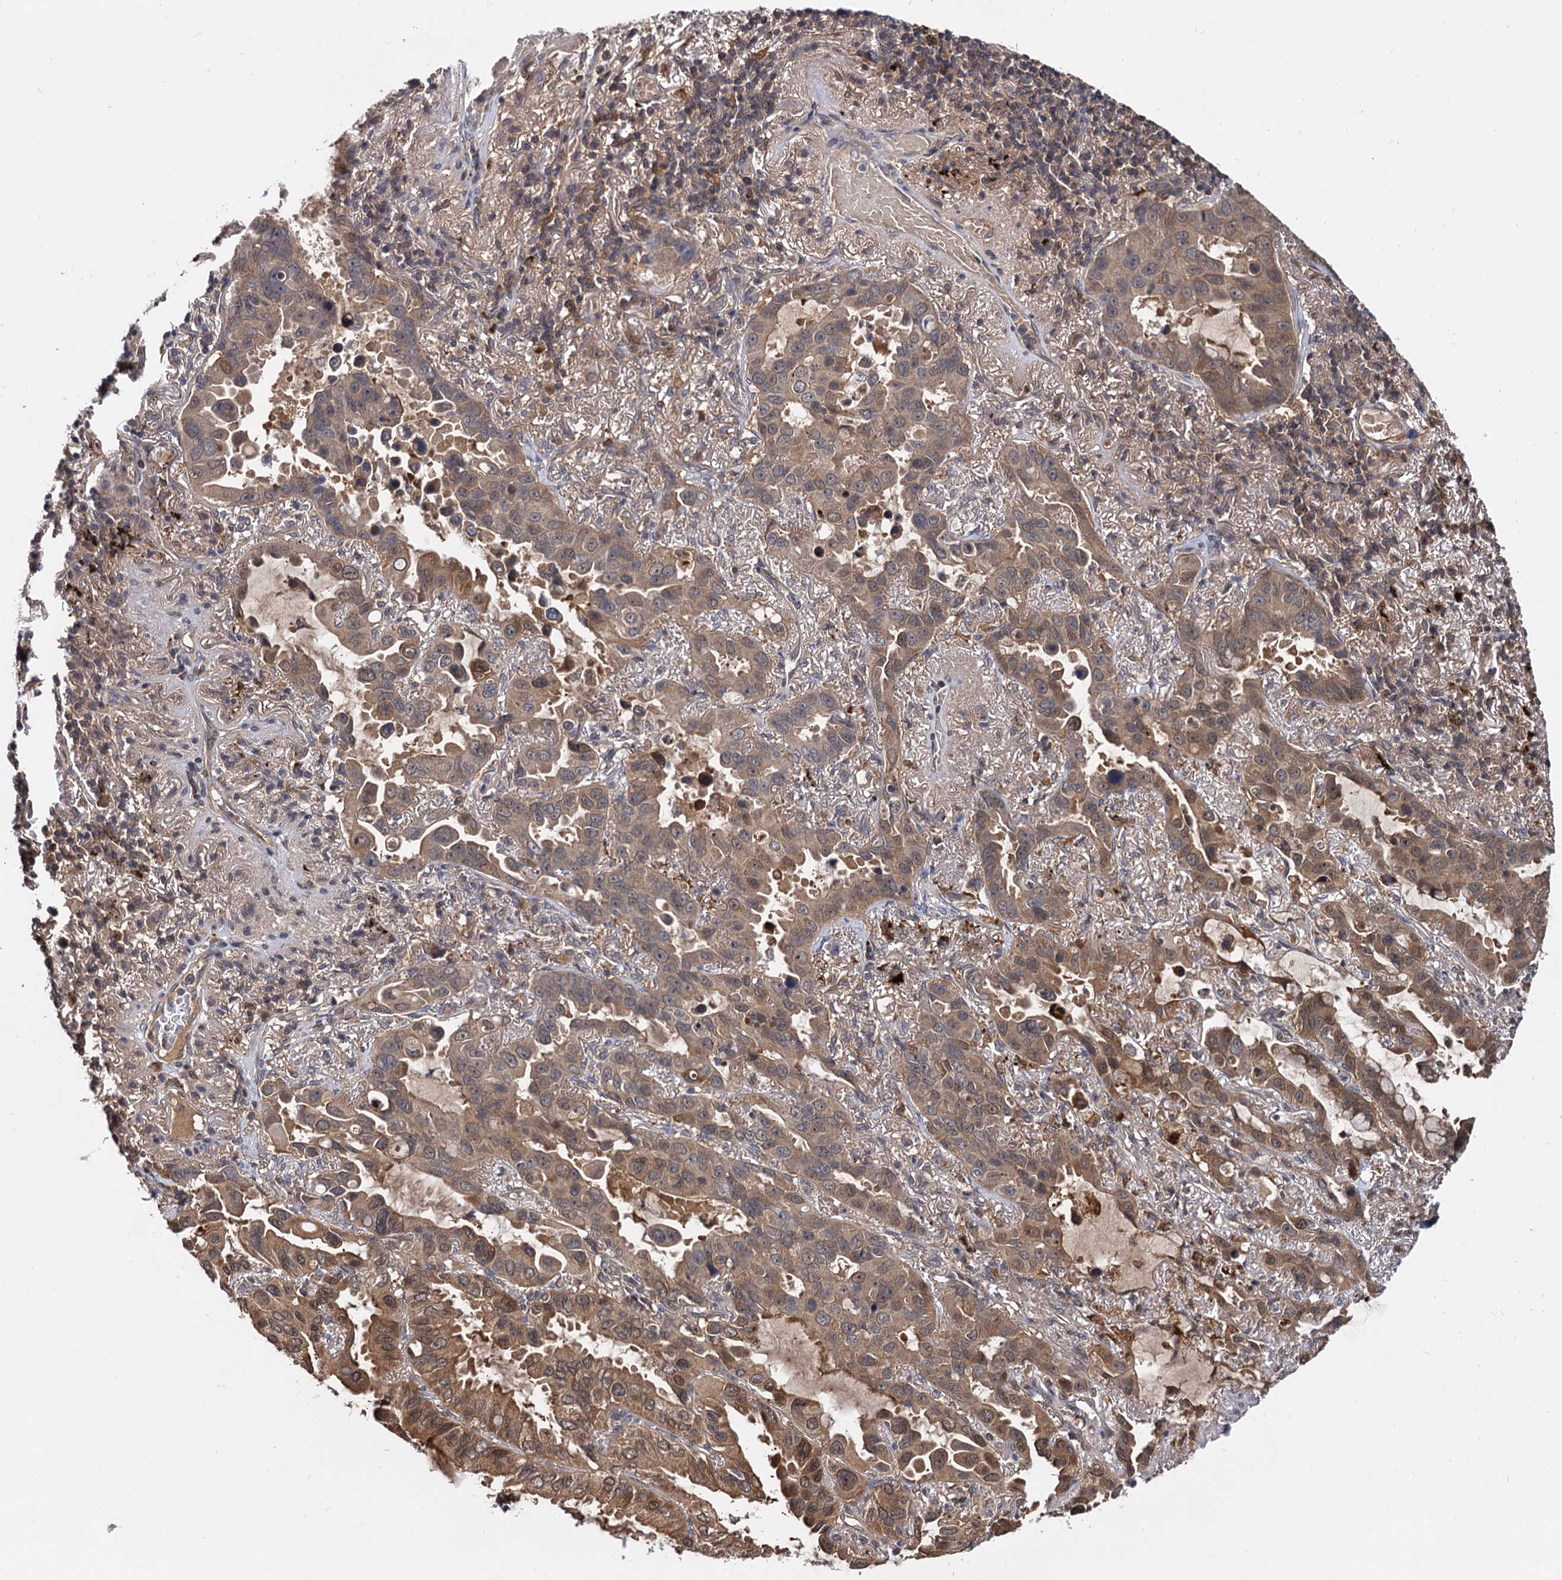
{"staining": {"intensity": "moderate", "quantity": "25%-75%", "location": "cytoplasmic/membranous,nuclear"}, "tissue": "lung cancer", "cell_type": "Tumor cells", "image_type": "cancer", "snomed": [{"axis": "morphology", "description": "Adenocarcinoma, NOS"}, {"axis": "topography", "description": "Lung"}], "caption": "An image of adenocarcinoma (lung) stained for a protein exhibits moderate cytoplasmic/membranous and nuclear brown staining in tumor cells.", "gene": "SELENOP", "patient": {"sex": "male", "age": 64}}